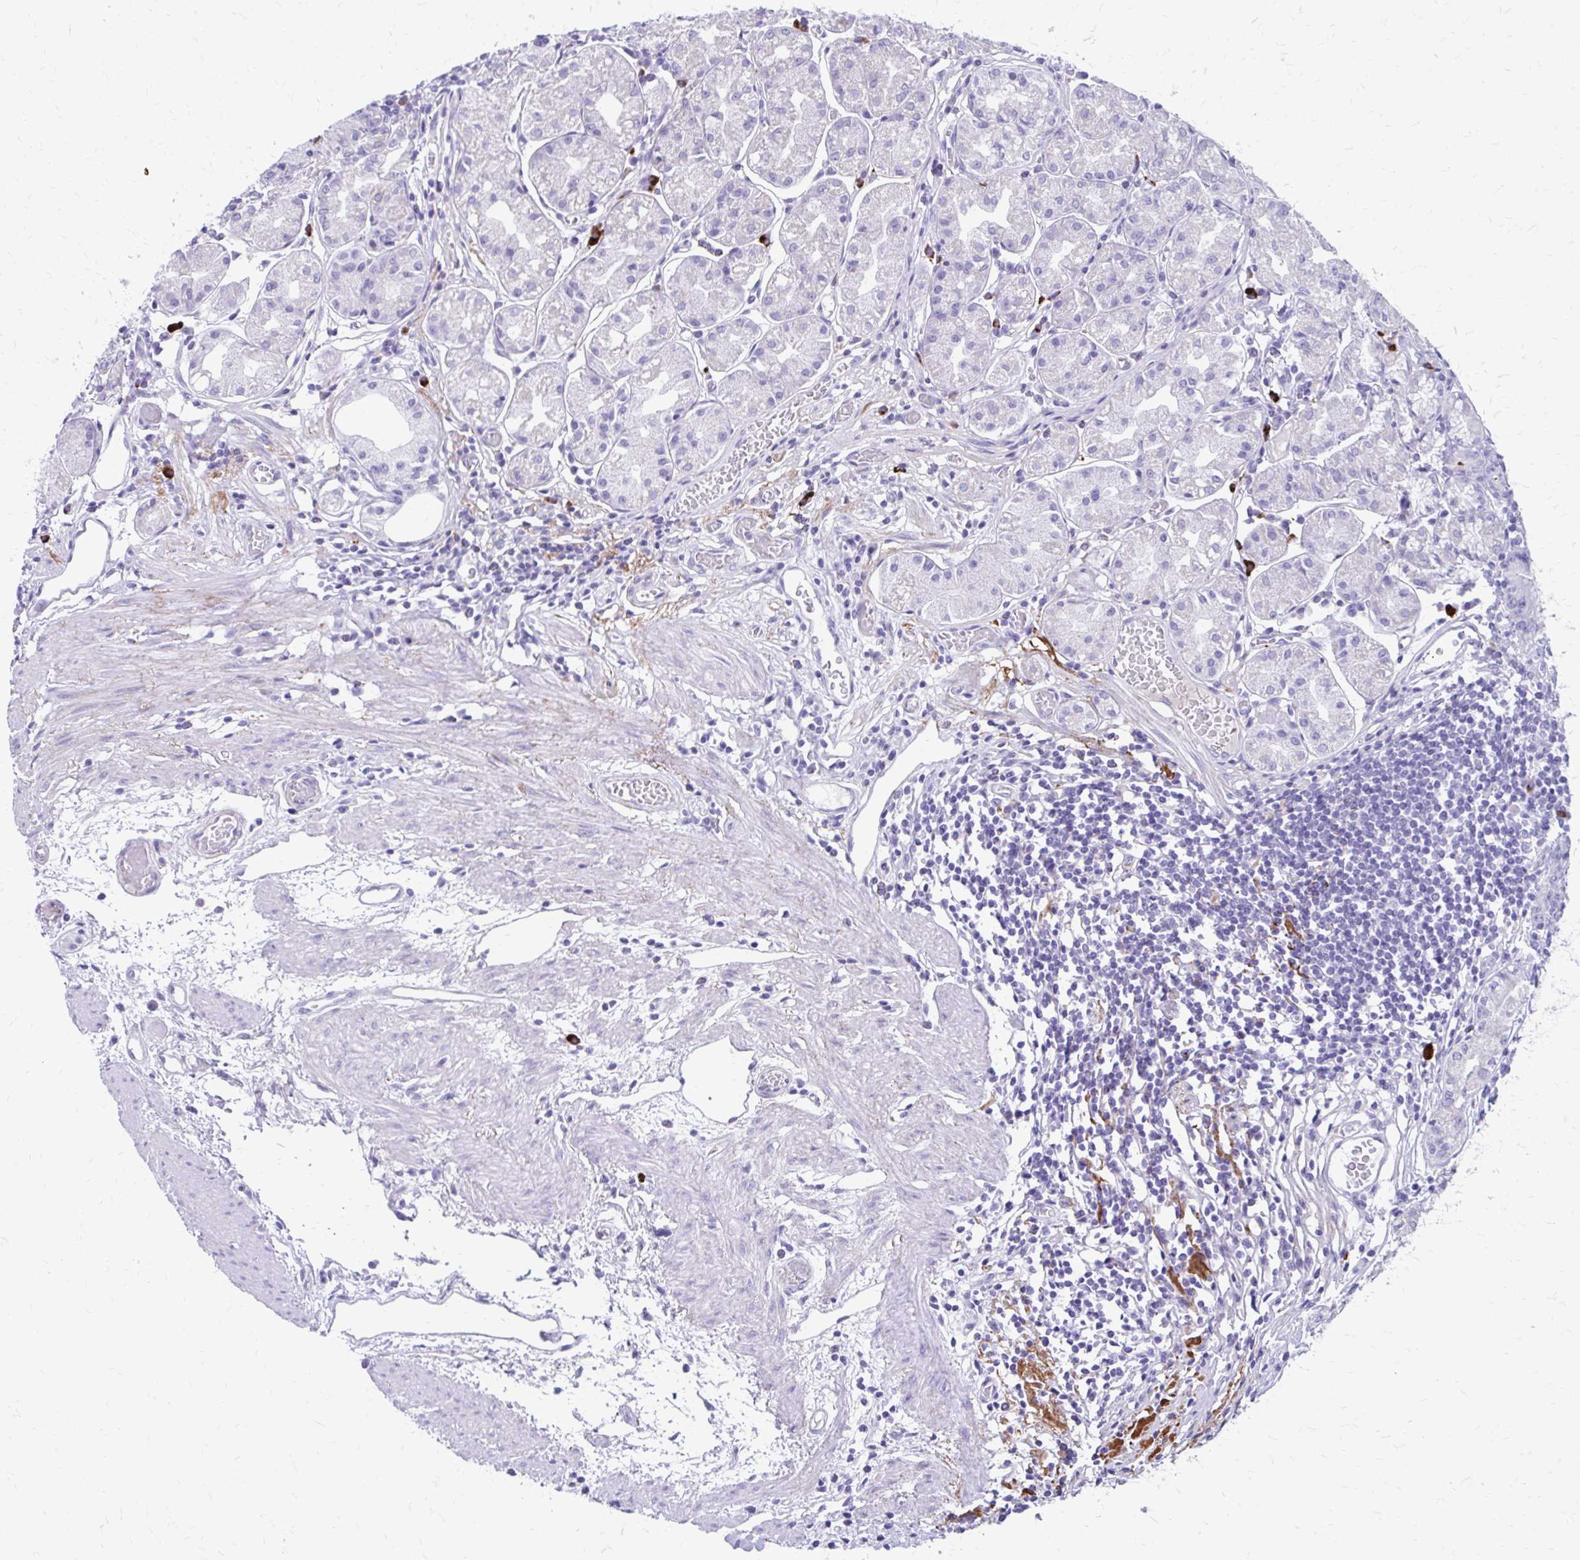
{"staining": {"intensity": "negative", "quantity": "none", "location": "none"}, "tissue": "stomach", "cell_type": "Glandular cells", "image_type": "normal", "snomed": [{"axis": "morphology", "description": "Normal tissue, NOS"}, {"axis": "topography", "description": "Stomach"}], "caption": "This is a photomicrograph of IHC staining of unremarkable stomach, which shows no staining in glandular cells.", "gene": "SATL1", "patient": {"sex": "male", "age": 55}}